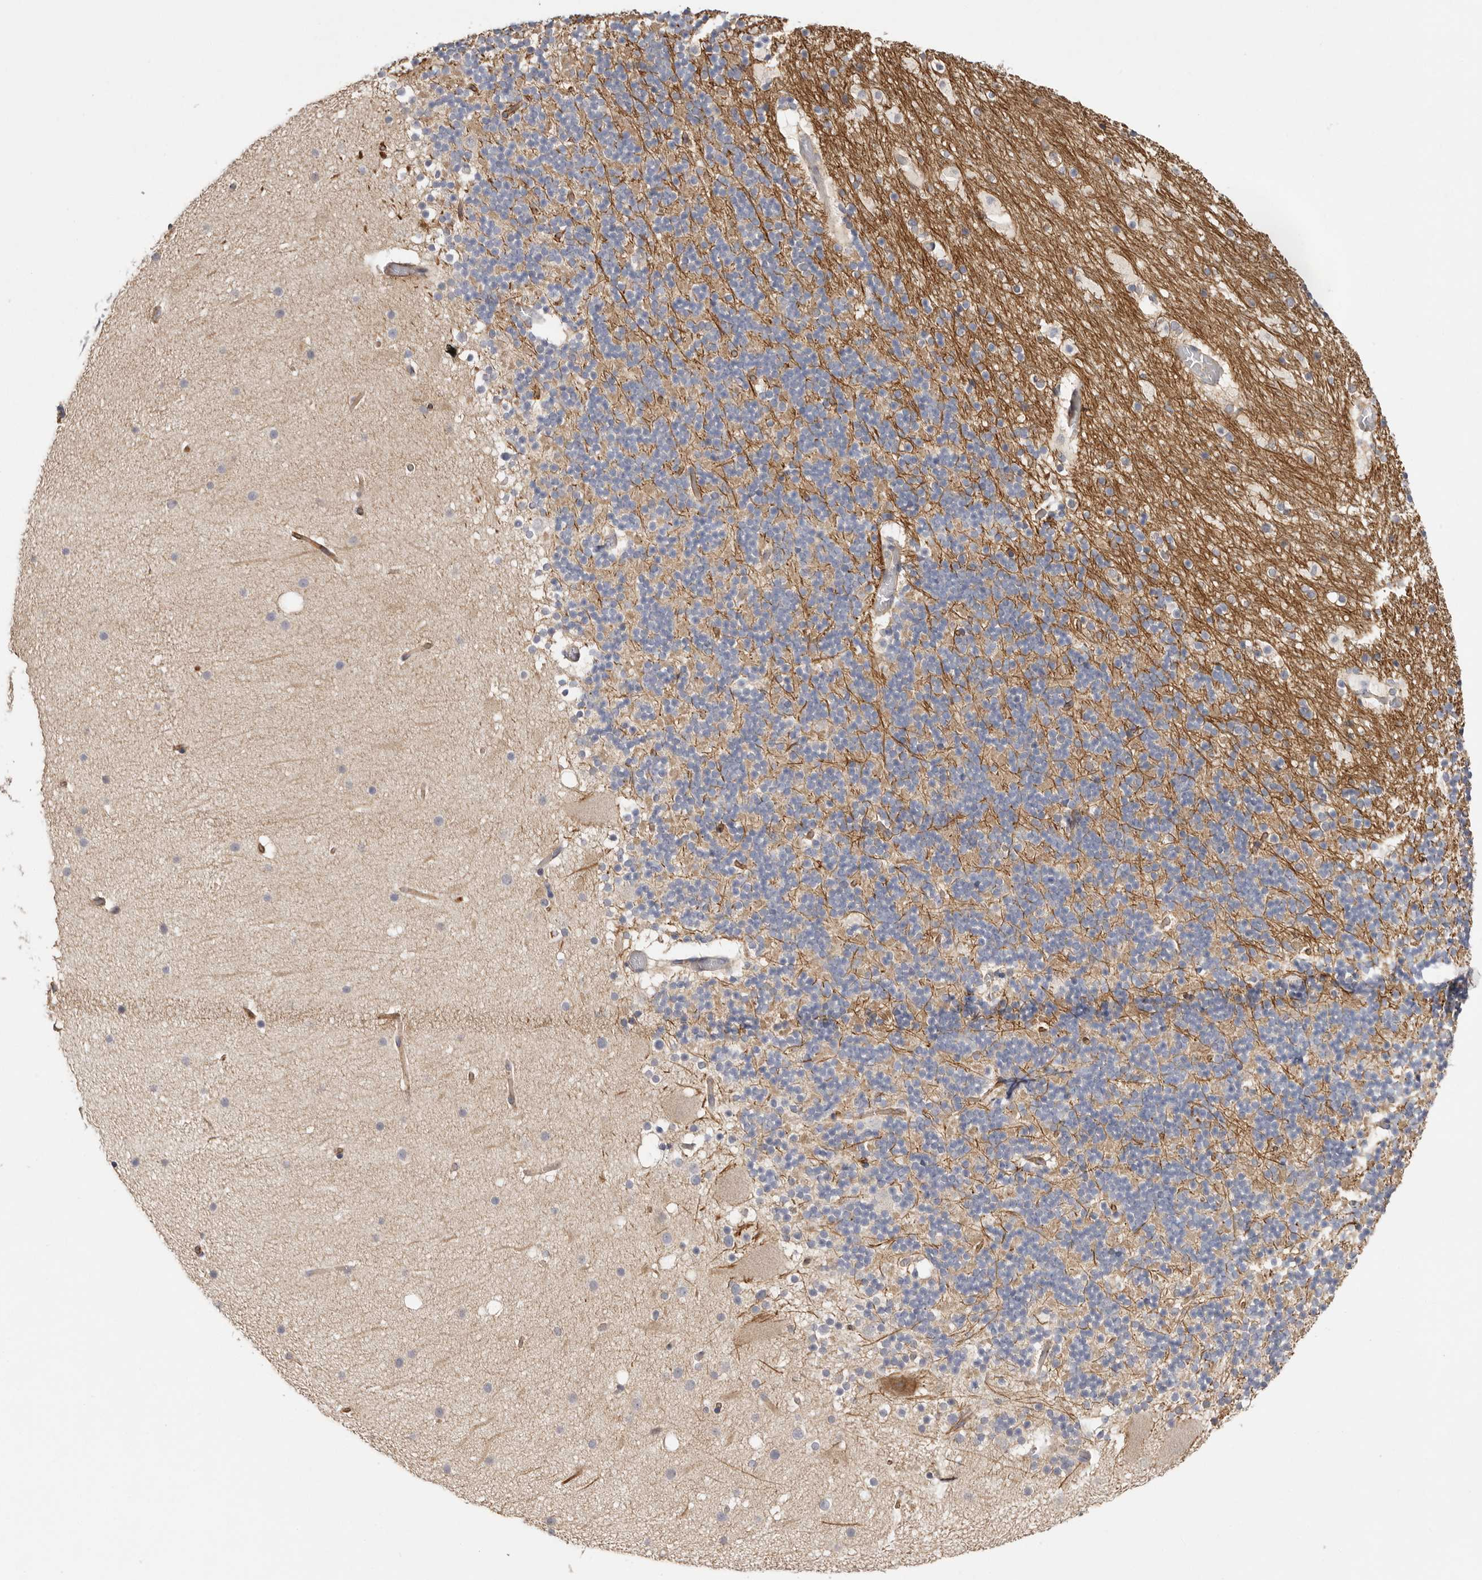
{"staining": {"intensity": "negative", "quantity": "none", "location": "none"}, "tissue": "cerebellum", "cell_type": "Cells in granular layer", "image_type": "normal", "snomed": [{"axis": "morphology", "description": "Normal tissue, NOS"}, {"axis": "topography", "description": "Cerebellum"}], "caption": "Cells in granular layer show no significant positivity in unremarkable cerebellum. The staining was performed using DAB to visualize the protein expression in brown, while the nuclei were stained in blue with hematoxylin (Magnification: 20x).", "gene": "MSRB2", "patient": {"sex": "male", "age": 57}}